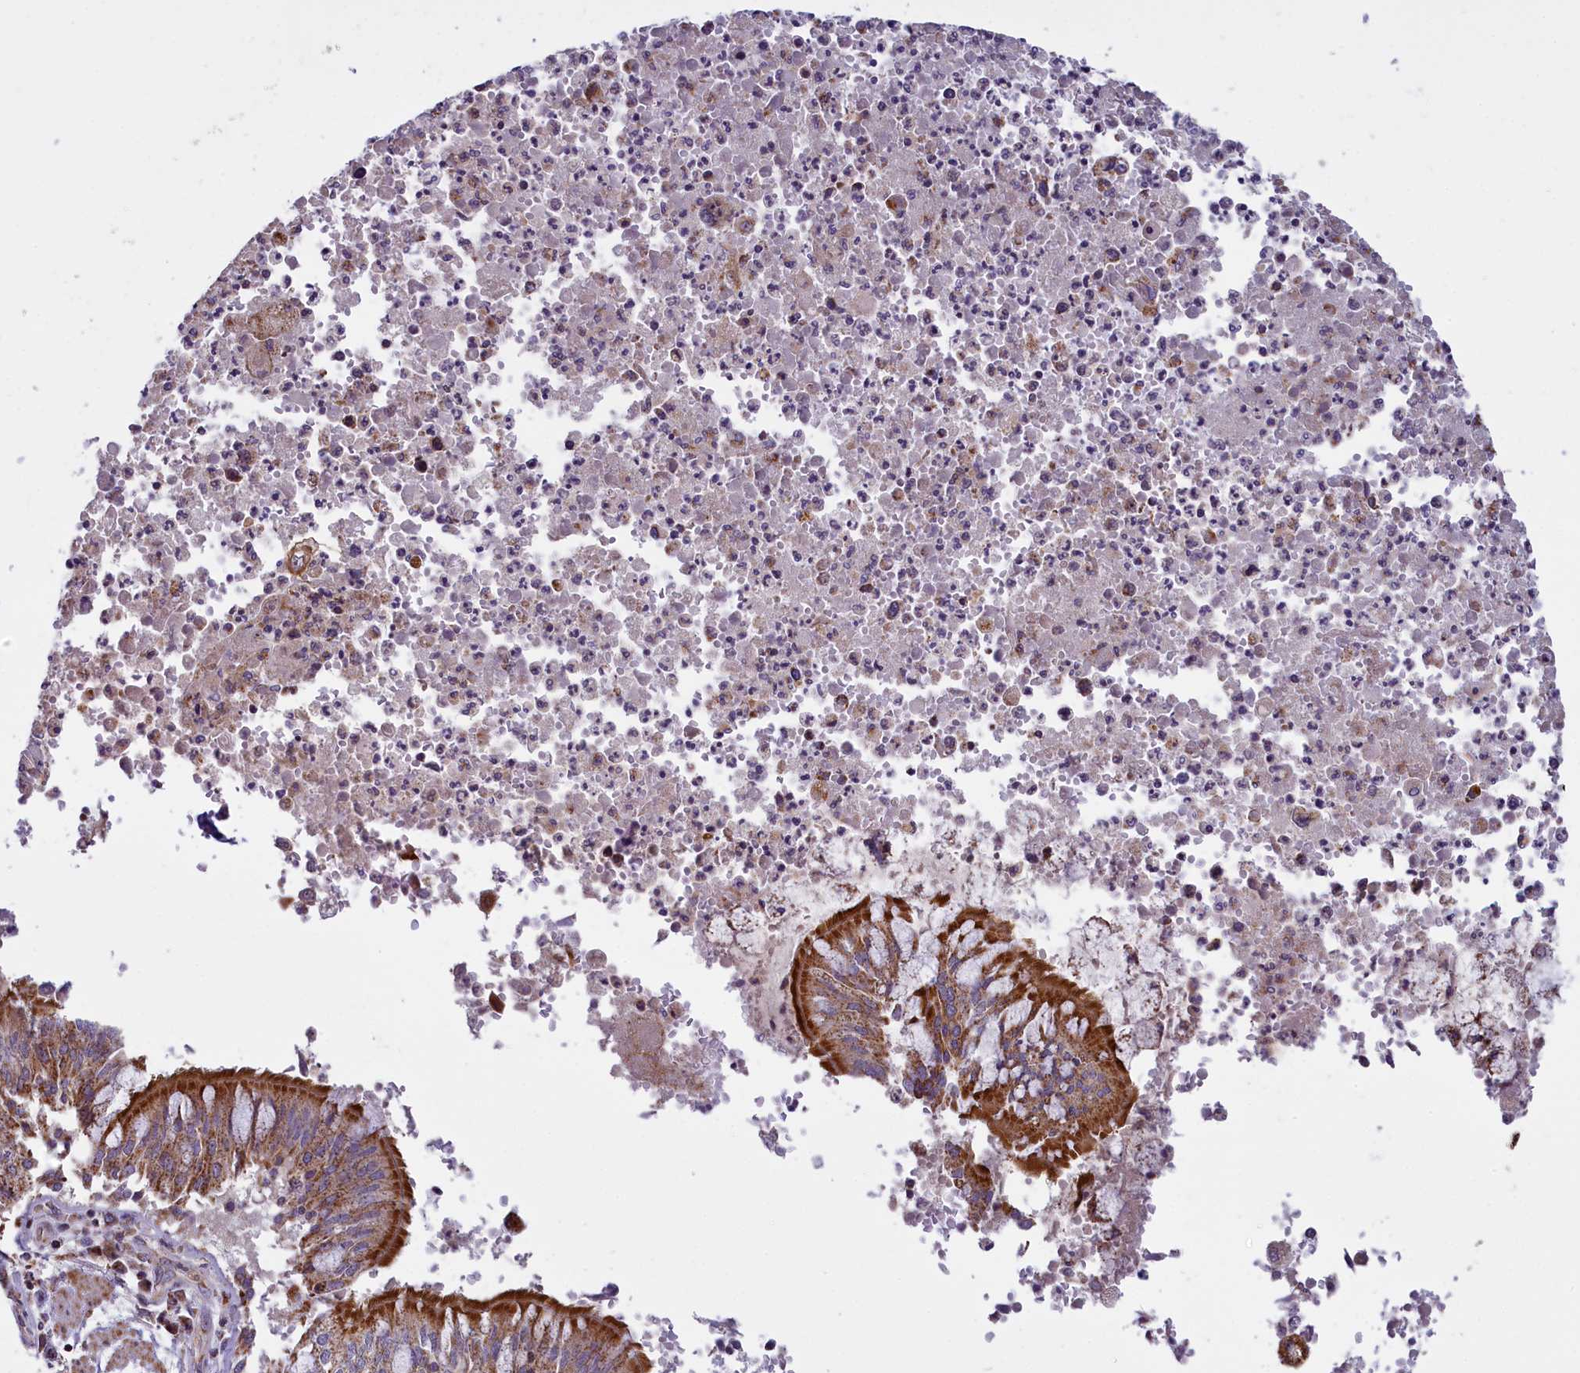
{"staining": {"intensity": "moderate", "quantity": ">75%", "location": "cytoplasmic/membranous"}, "tissue": "bronchus", "cell_type": "Respiratory epithelial cells", "image_type": "normal", "snomed": [{"axis": "morphology", "description": "Normal tissue, NOS"}, {"axis": "topography", "description": "Cartilage tissue"}, {"axis": "topography", "description": "Bronchus"}, {"axis": "topography", "description": "Lung"}, {"axis": "topography", "description": "Peripheral nerve tissue"}], "caption": "Bronchus was stained to show a protein in brown. There is medium levels of moderate cytoplasmic/membranous staining in approximately >75% of respiratory epithelial cells. (IHC, brightfield microscopy, high magnification).", "gene": "GLRX5", "patient": {"sex": "female", "age": 49}}